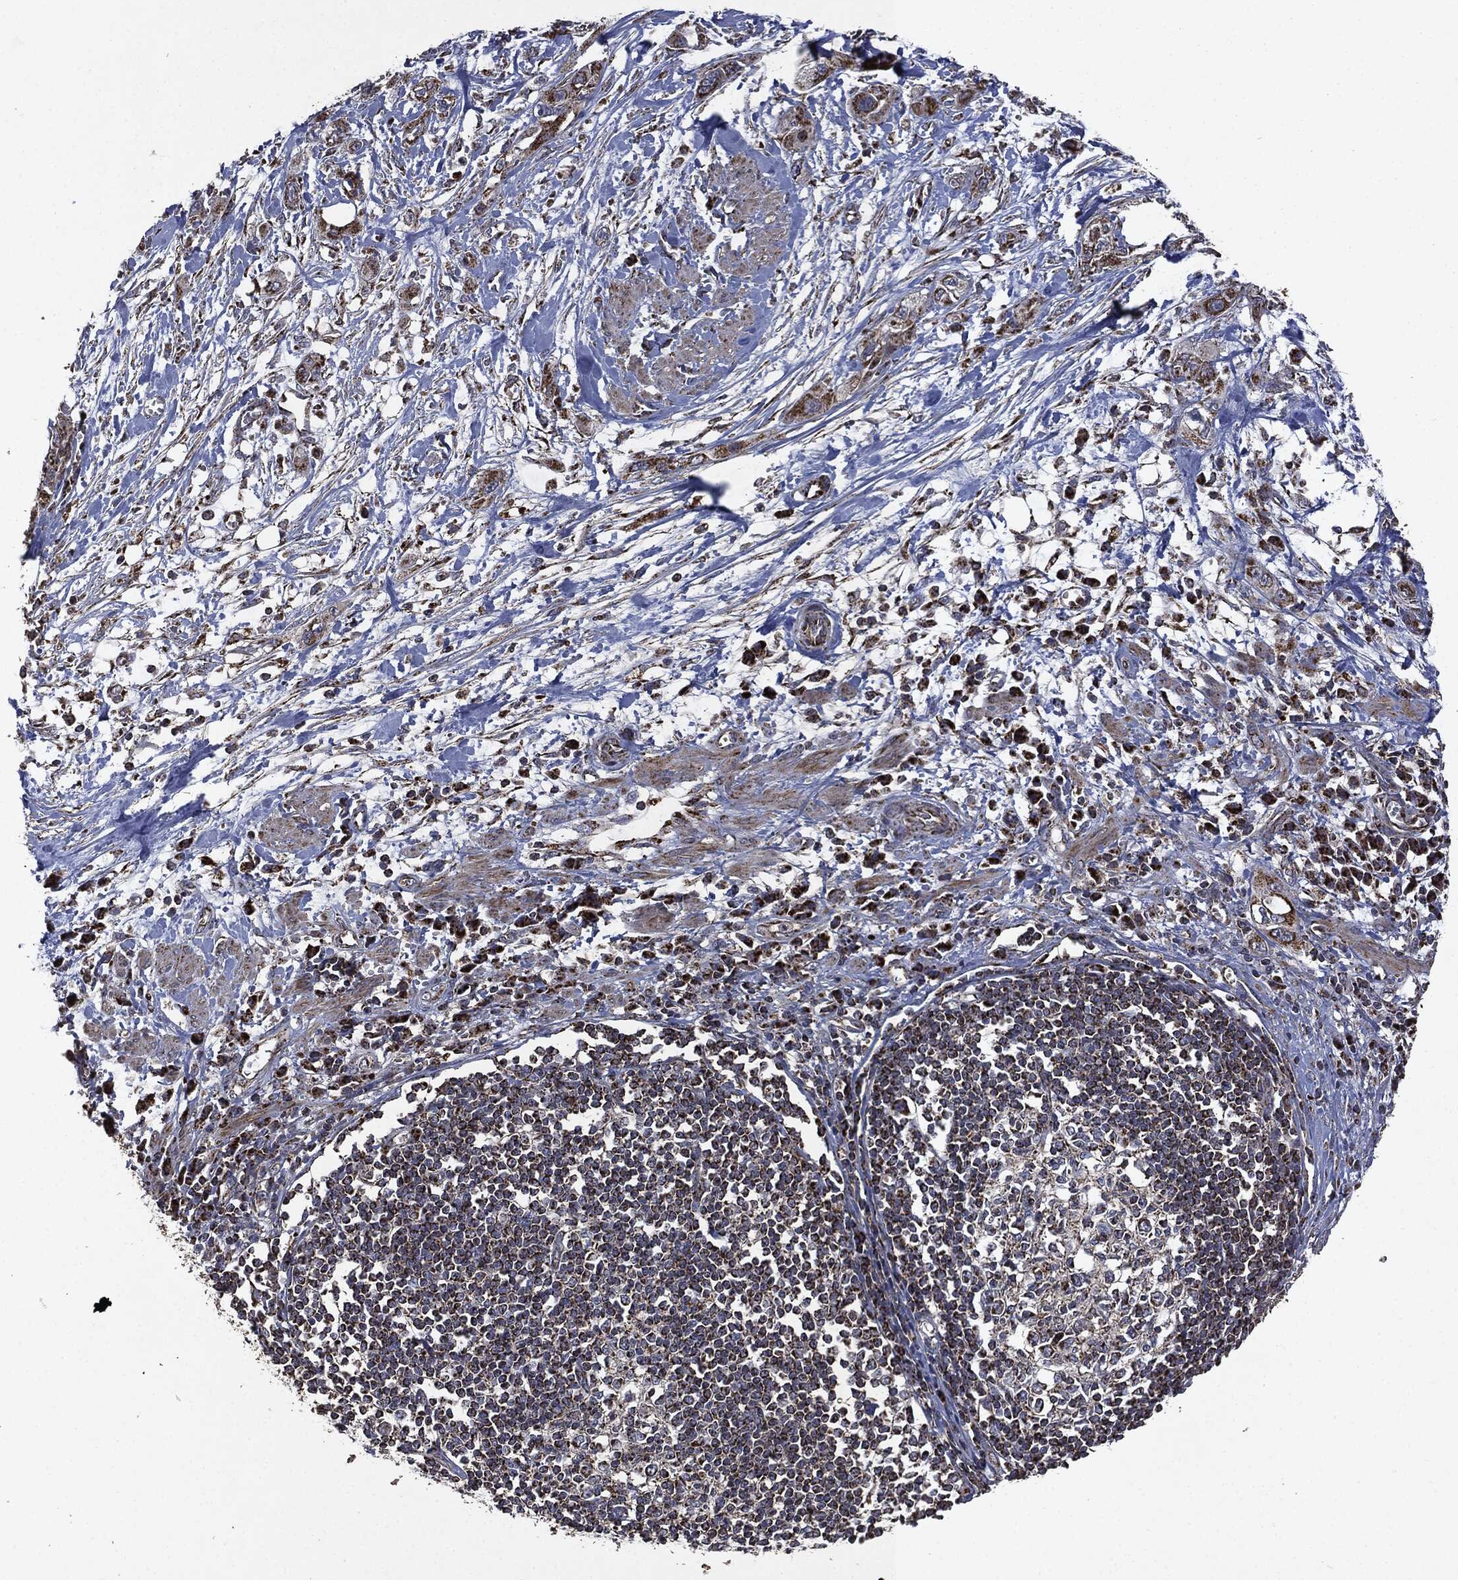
{"staining": {"intensity": "strong", "quantity": ">75%", "location": "cytoplasmic/membranous"}, "tissue": "pancreatic cancer", "cell_type": "Tumor cells", "image_type": "cancer", "snomed": [{"axis": "morphology", "description": "Adenocarcinoma, NOS"}, {"axis": "topography", "description": "Pancreas"}], "caption": "Immunohistochemical staining of pancreatic cancer (adenocarcinoma) reveals high levels of strong cytoplasmic/membranous staining in approximately >75% of tumor cells.", "gene": "RYK", "patient": {"sex": "male", "age": 72}}